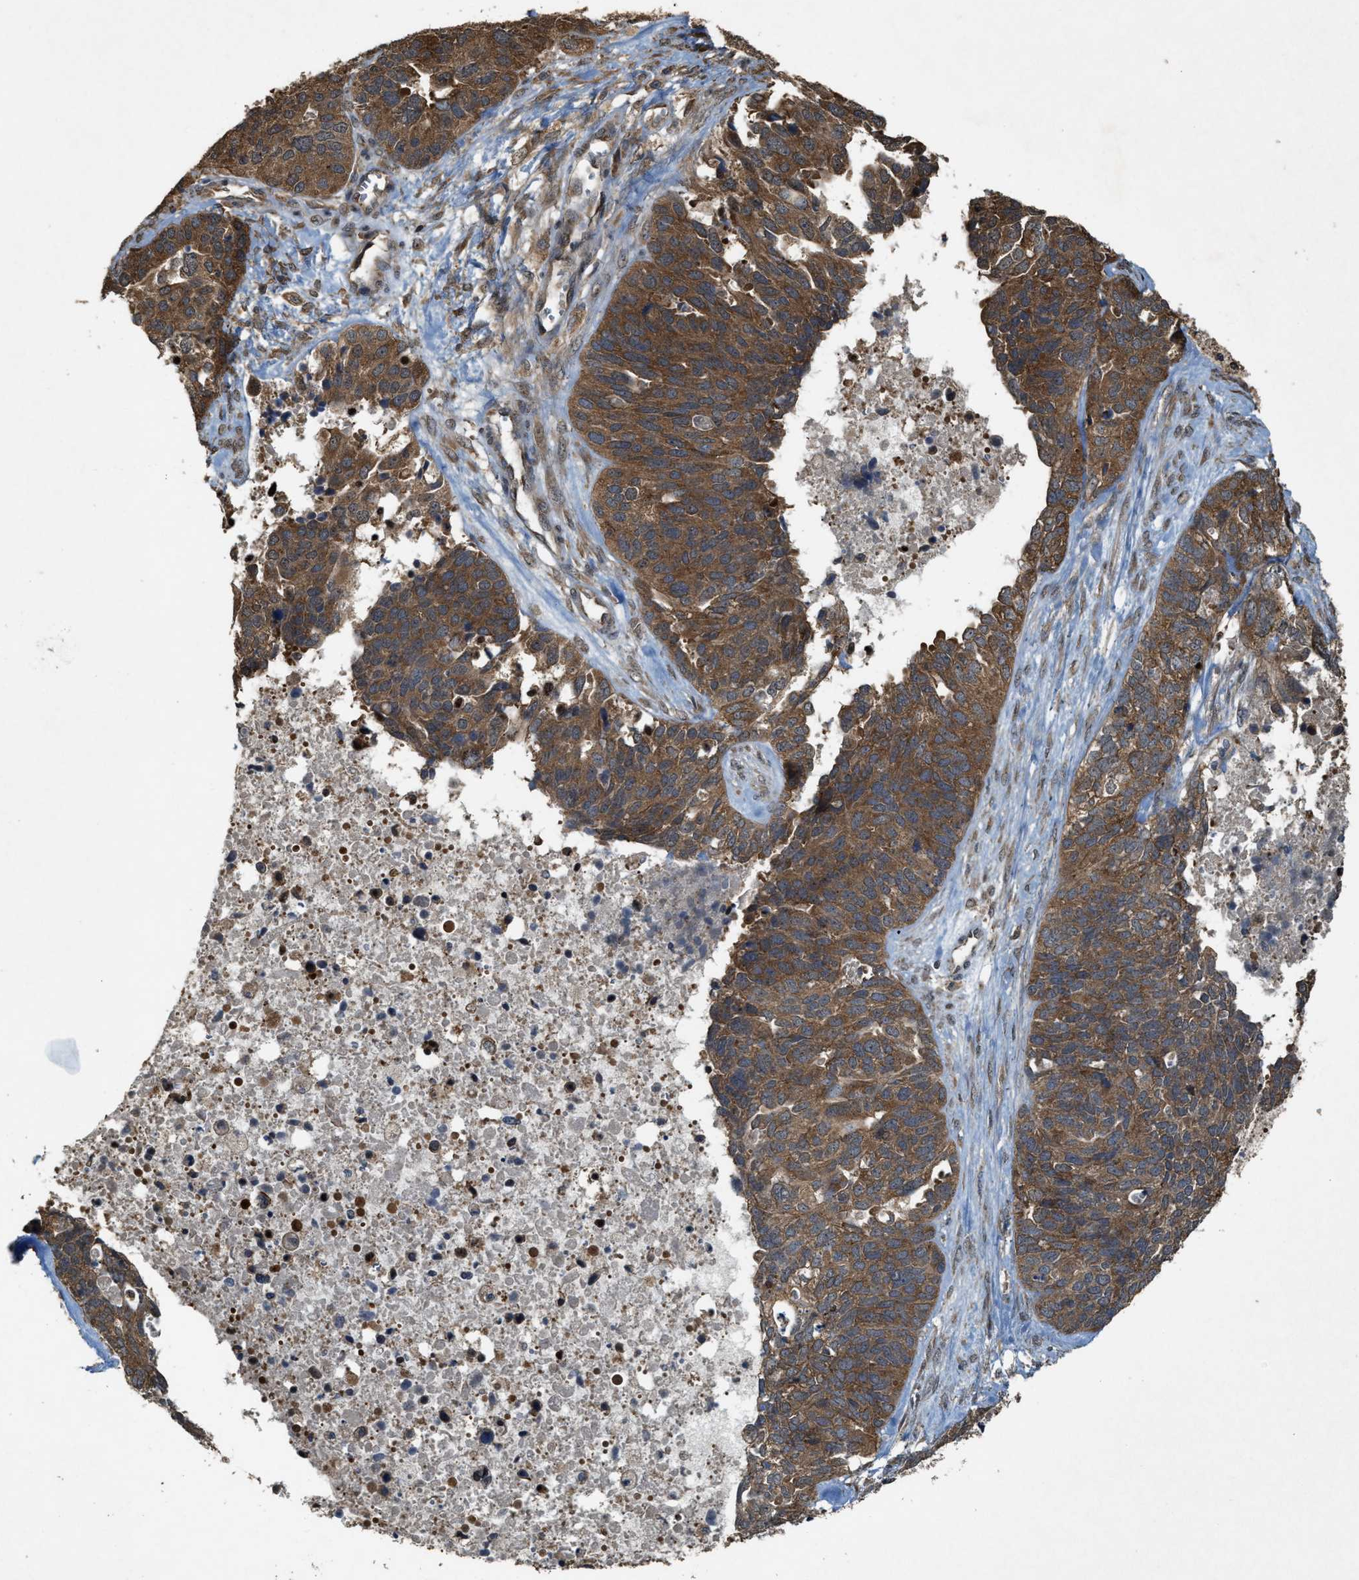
{"staining": {"intensity": "moderate", "quantity": ">75%", "location": "cytoplasmic/membranous"}, "tissue": "ovarian cancer", "cell_type": "Tumor cells", "image_type": "cancer", "snomed": [{"axis": "morphology", "description": "Cystadenocarcinoma, serous, NOS"}, {"axis": "topography", "description": "Ovary"}], "caption": "Ovarian serous cystadenocarcinoma tissue demonstrates moderate cytoplasmic/membranous staining in about >75% of tumor cells", "gene": "ARHGEF5", "patient": {"sex": "female", "age": 44}}